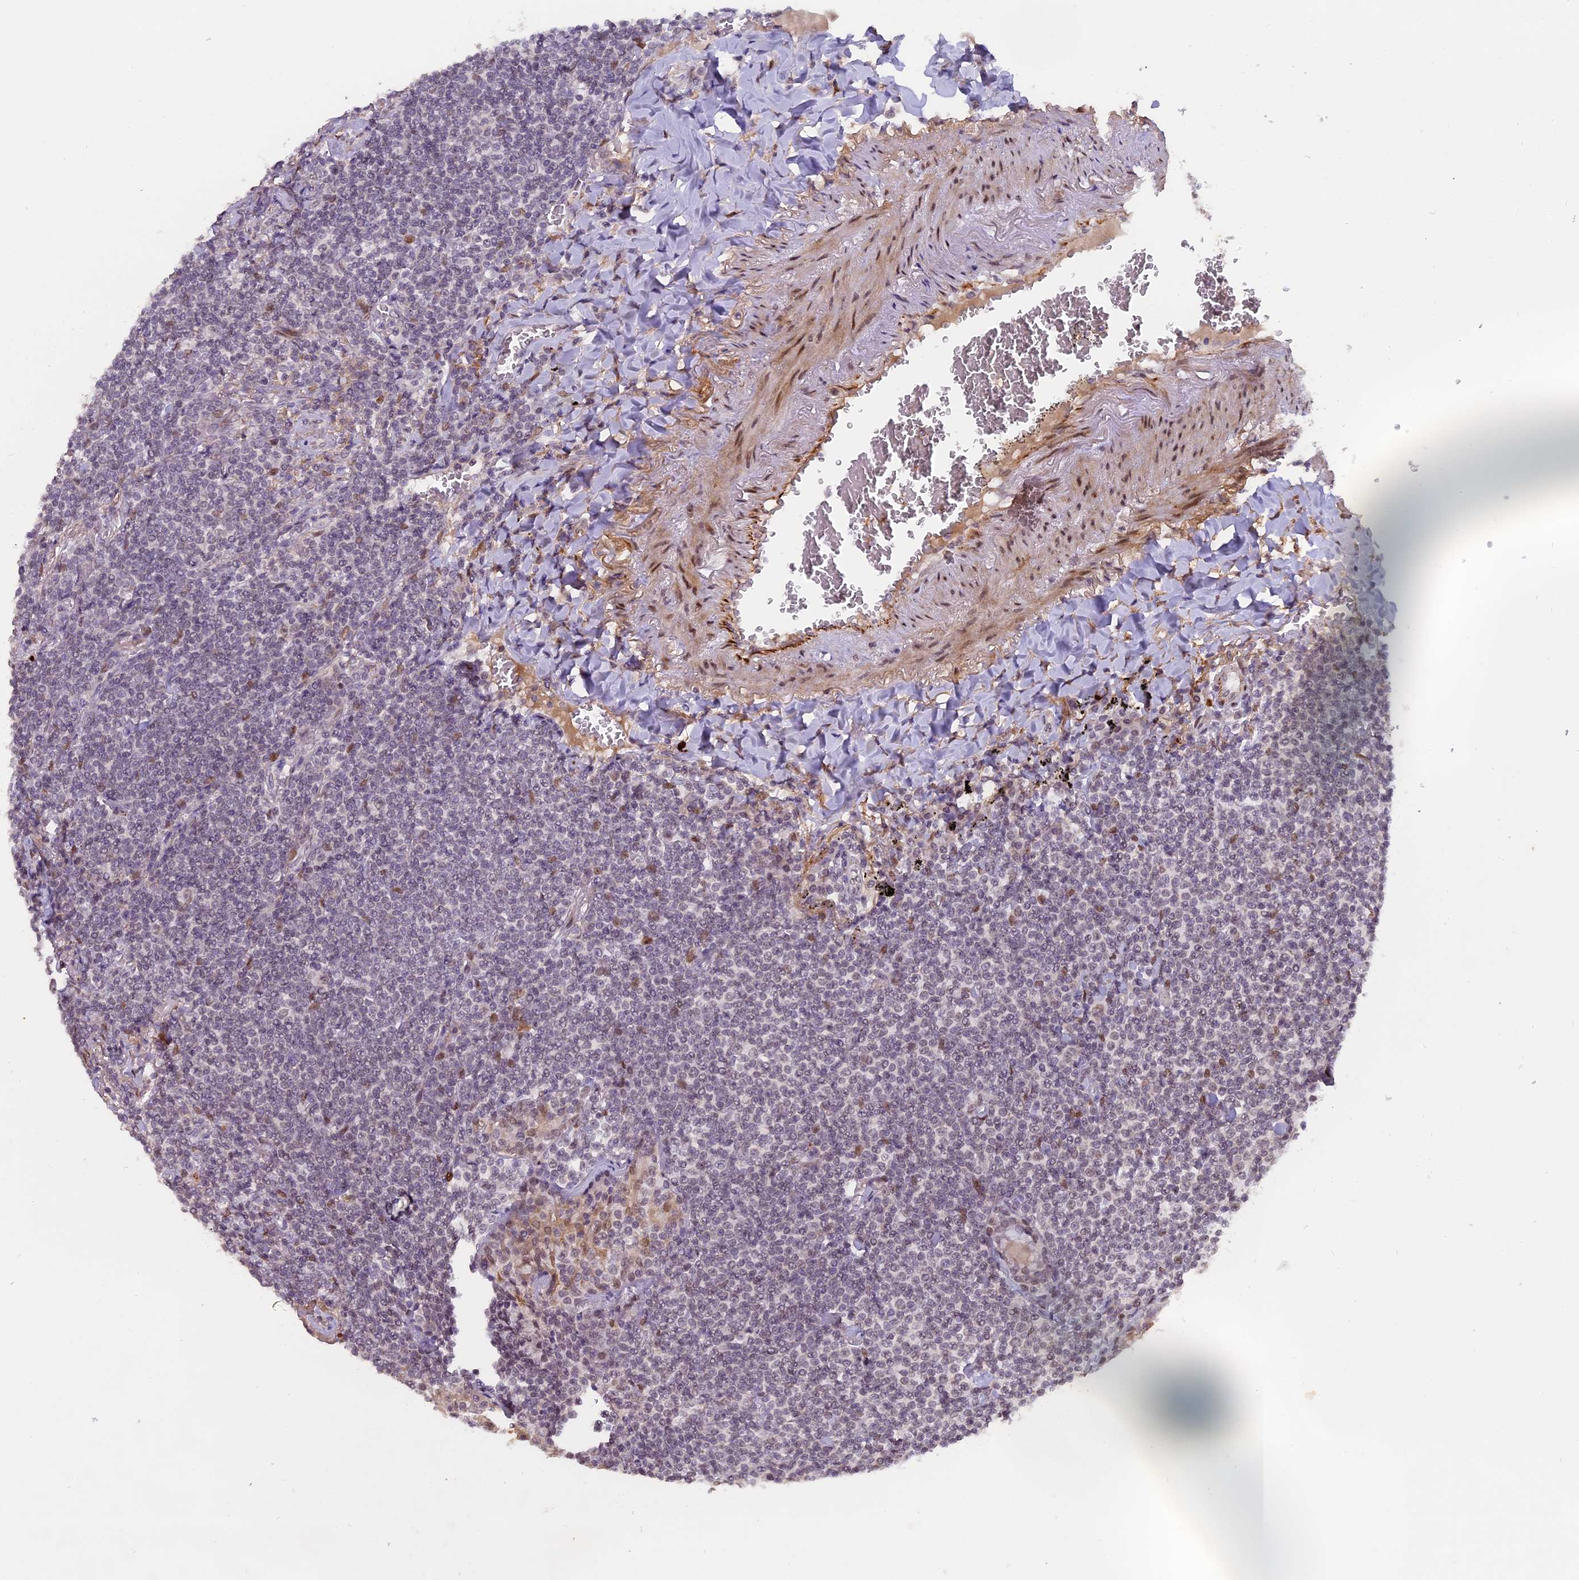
{"staining": {"intensity": "negative", "quantity": "none", "location": "none"}, "tissue": "lymphoma", "cell_type": "Tumor cells", "image_type": "cancer", "snomed": [{"axis": "morphology", "description": "Malignant lymphoma, non-Hodgkin's type, Low grade"}, {"axis": "topography", "description": "Lung"}], "caption": "The image demonstrates no staining of tumor cells in lymphoma.", "gene": "PYGO1", "patient": {"sex": "female", "age": 71}}